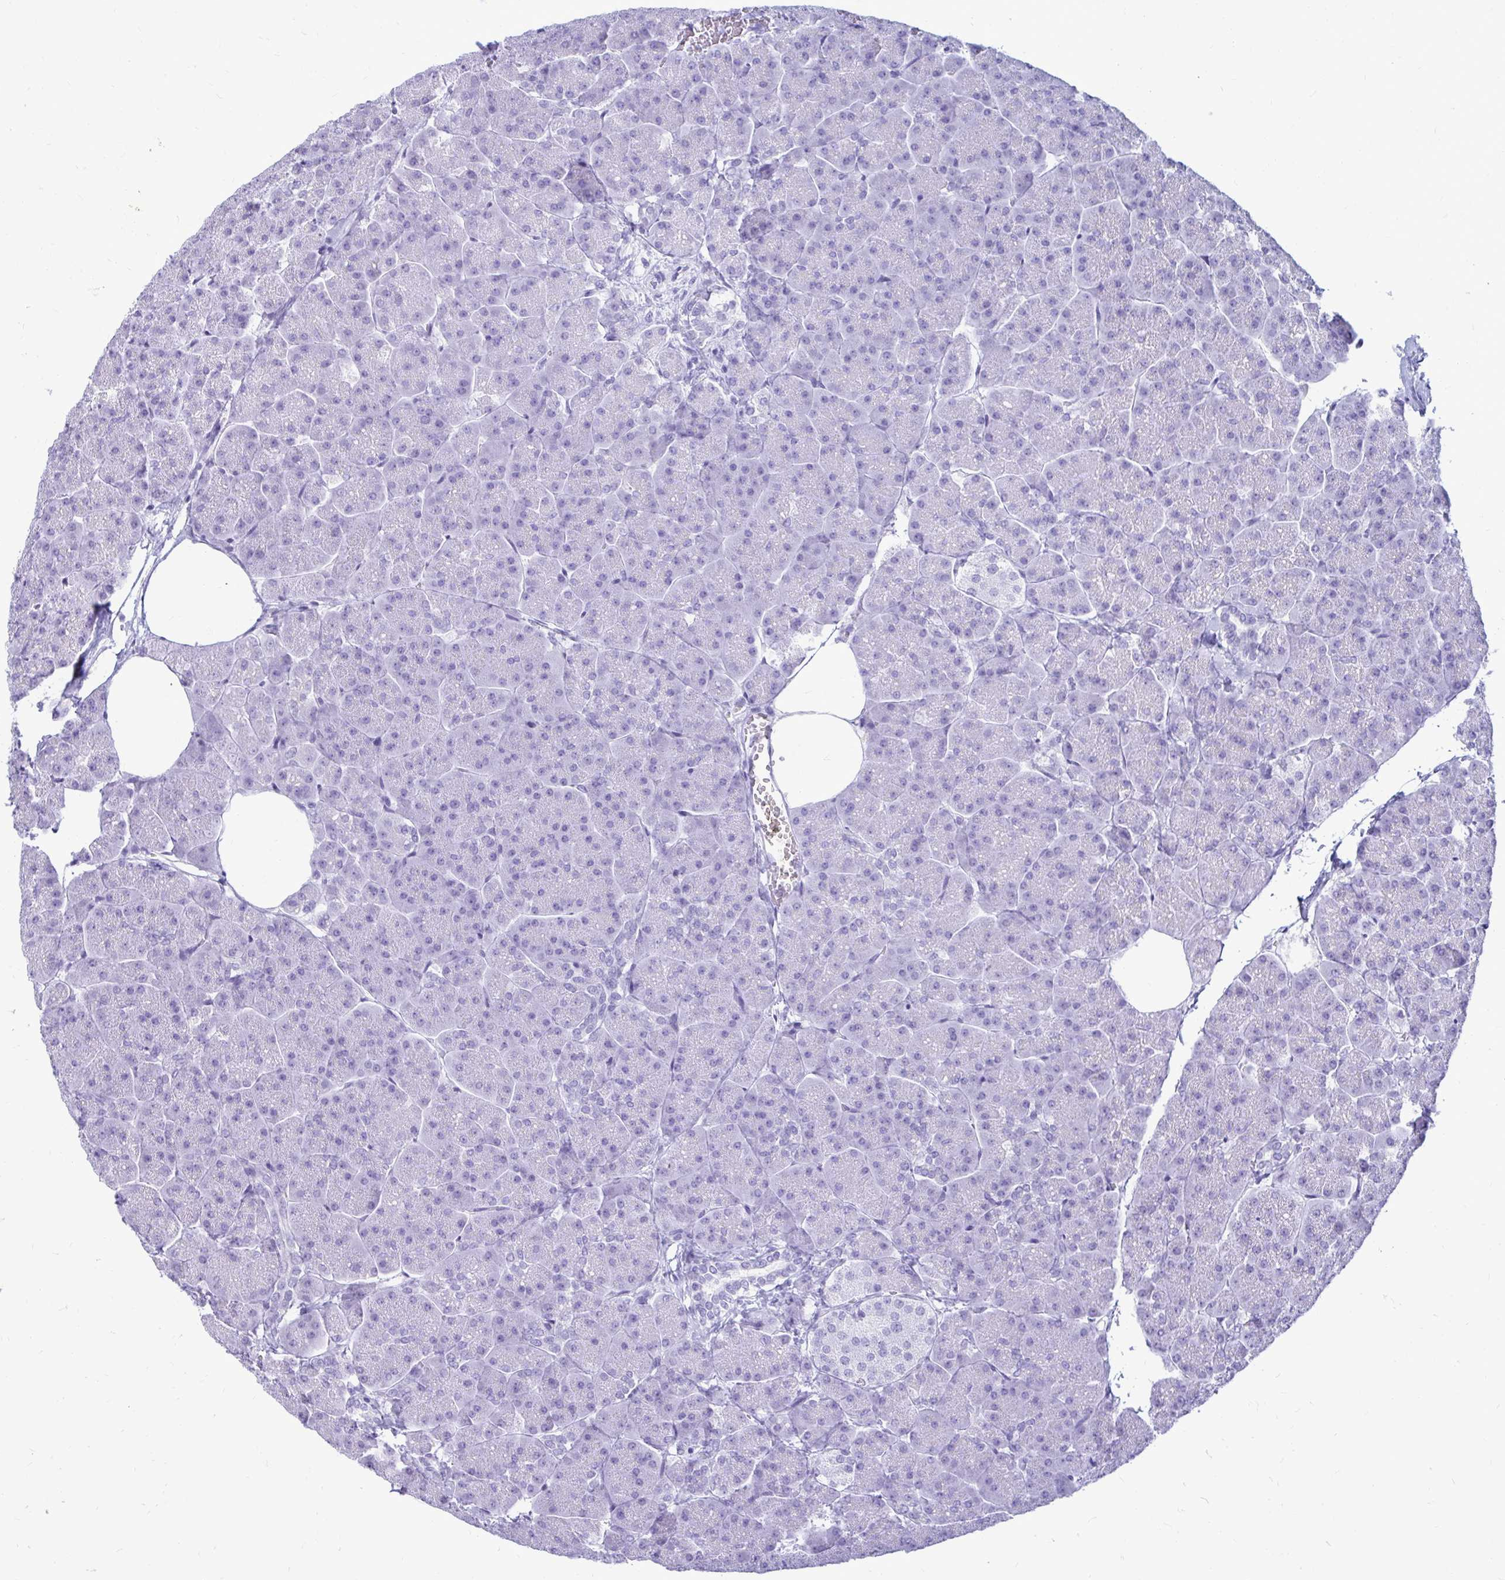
{"staining": {"intensity": "negative", "quantity": "none", "location": "none"}, "tissue": "pancreas", "cell_type": "Exocrine glandular cells", "image_type": "normal", "snomed": [{"axis": "morphology", "description": "Normal tissue, NOS"}, {"axis": "topography", "description": "Pancreas"}, {"axis": "topography", "description": "Peripheral nerve tissue"}], "caption": "High magnification brightfield microscopy of benign pancreas stained with DAB (brown) and counterstained with hematoxylin (blue): exocrine glandular cells show no significant expression. (Brightfield microscopy of DAB immunohistochemistry at high magnification).", "gene": "OR10R2", "patient": {"sex": "male", "age": 54}}